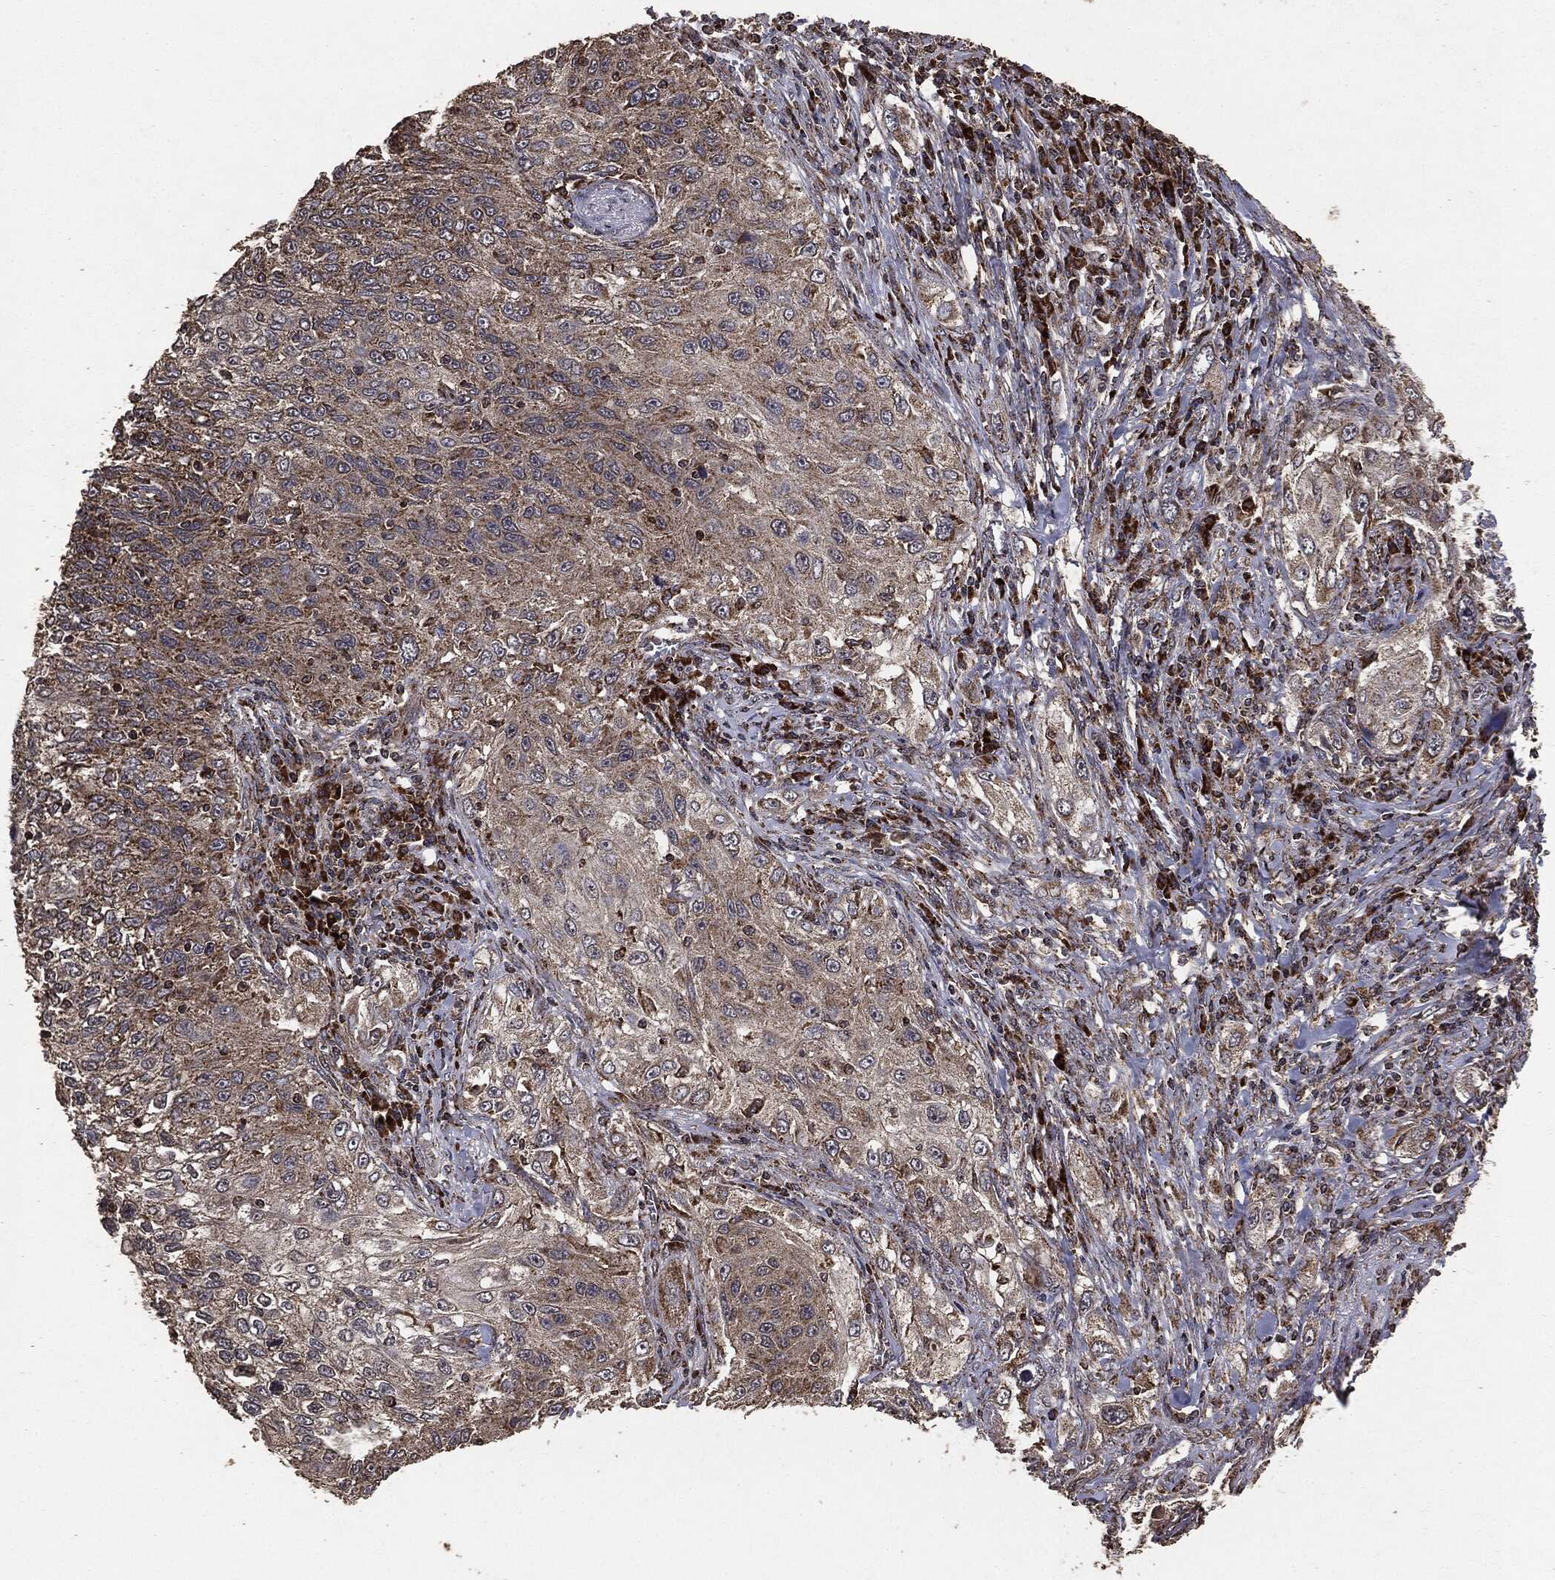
{"staining": {"intensity": "weak", "quantity": "25%-75%", "location": "cytoplasmic/membranous"}, "tissue": "lung cancer", "cell_type": "Tumor cells", "image_type": "cancer", "snomed": [{"axis": "morphology", "description": "Squamous cell carcinoma, NOS"}, {"axis": "topography", "description": "Lung"}], "caption": "Immunohistochemistry (IHC) image of human lung cancer (squamous cell carcinoma) stained for a protein (brown), which exhibits low levels of weak cytoplasmic/membranous staining in about 25%-75% of tumor cells.", "gene": "MTOR", "patient": {"sex": "female", "age": 69}}